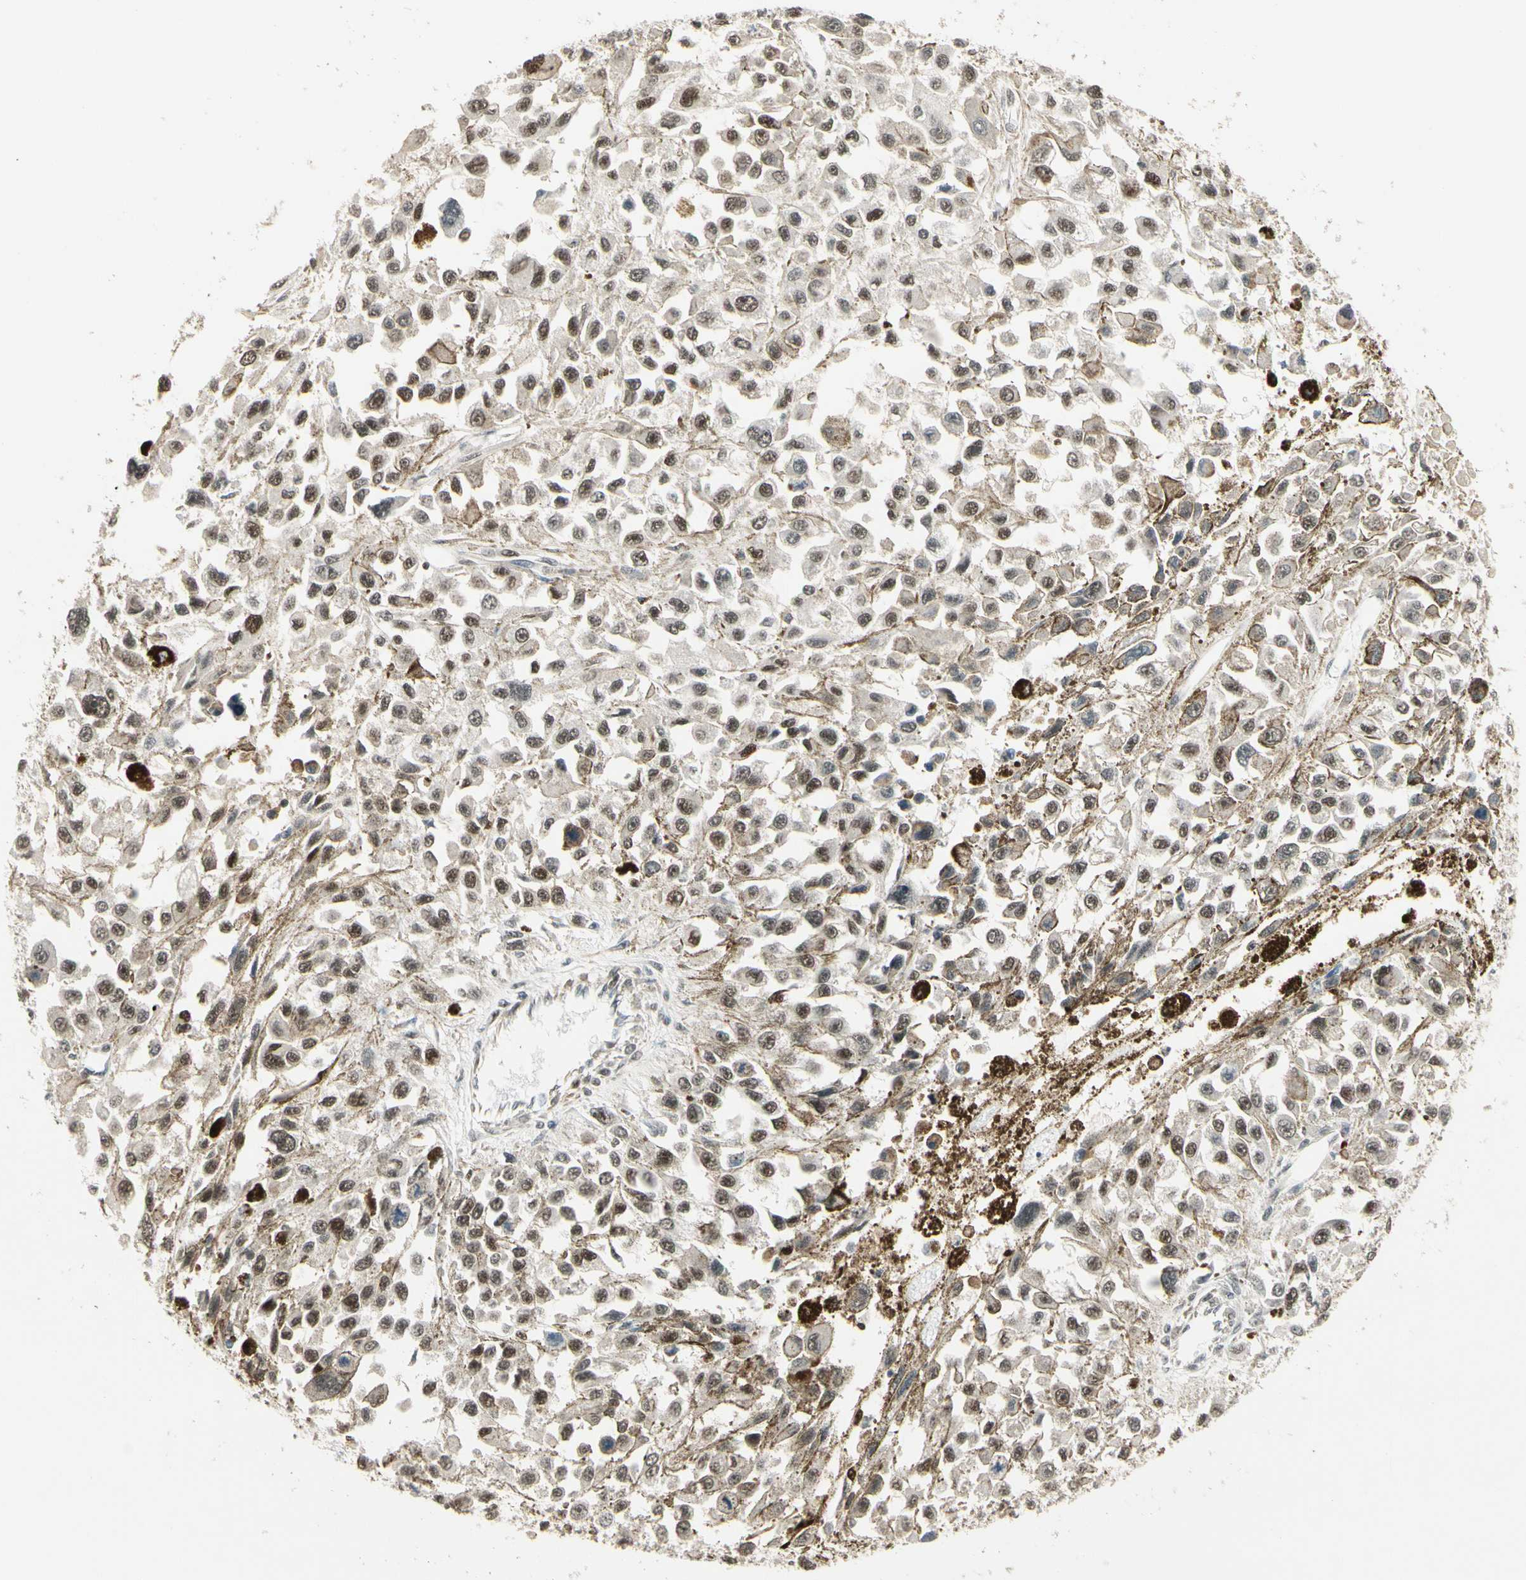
{"staining": {"intensity": "weak", "quantity": "25%-75%", "location": "nuclear"}, "tissue": "melanoma", "cell_type": "Tumor cells", "image_type": "cancer", "snomed": [{"axis": "morphology", "description": "Malignant melanoma, Metastatic site"}, {"axis": "topography", "description": "Lymph node"}], "caption": "Immunohistochemical staining of malignant melanoma (metastatic site) demonstrates weak nuclear protein expression in approximately 25%-75% of tumor cells. (brown staining indicates protein expression, while blue staining denotes nuclei).", "gene": "CDK11A", "patient": {"sex": "male", "age": 59}}